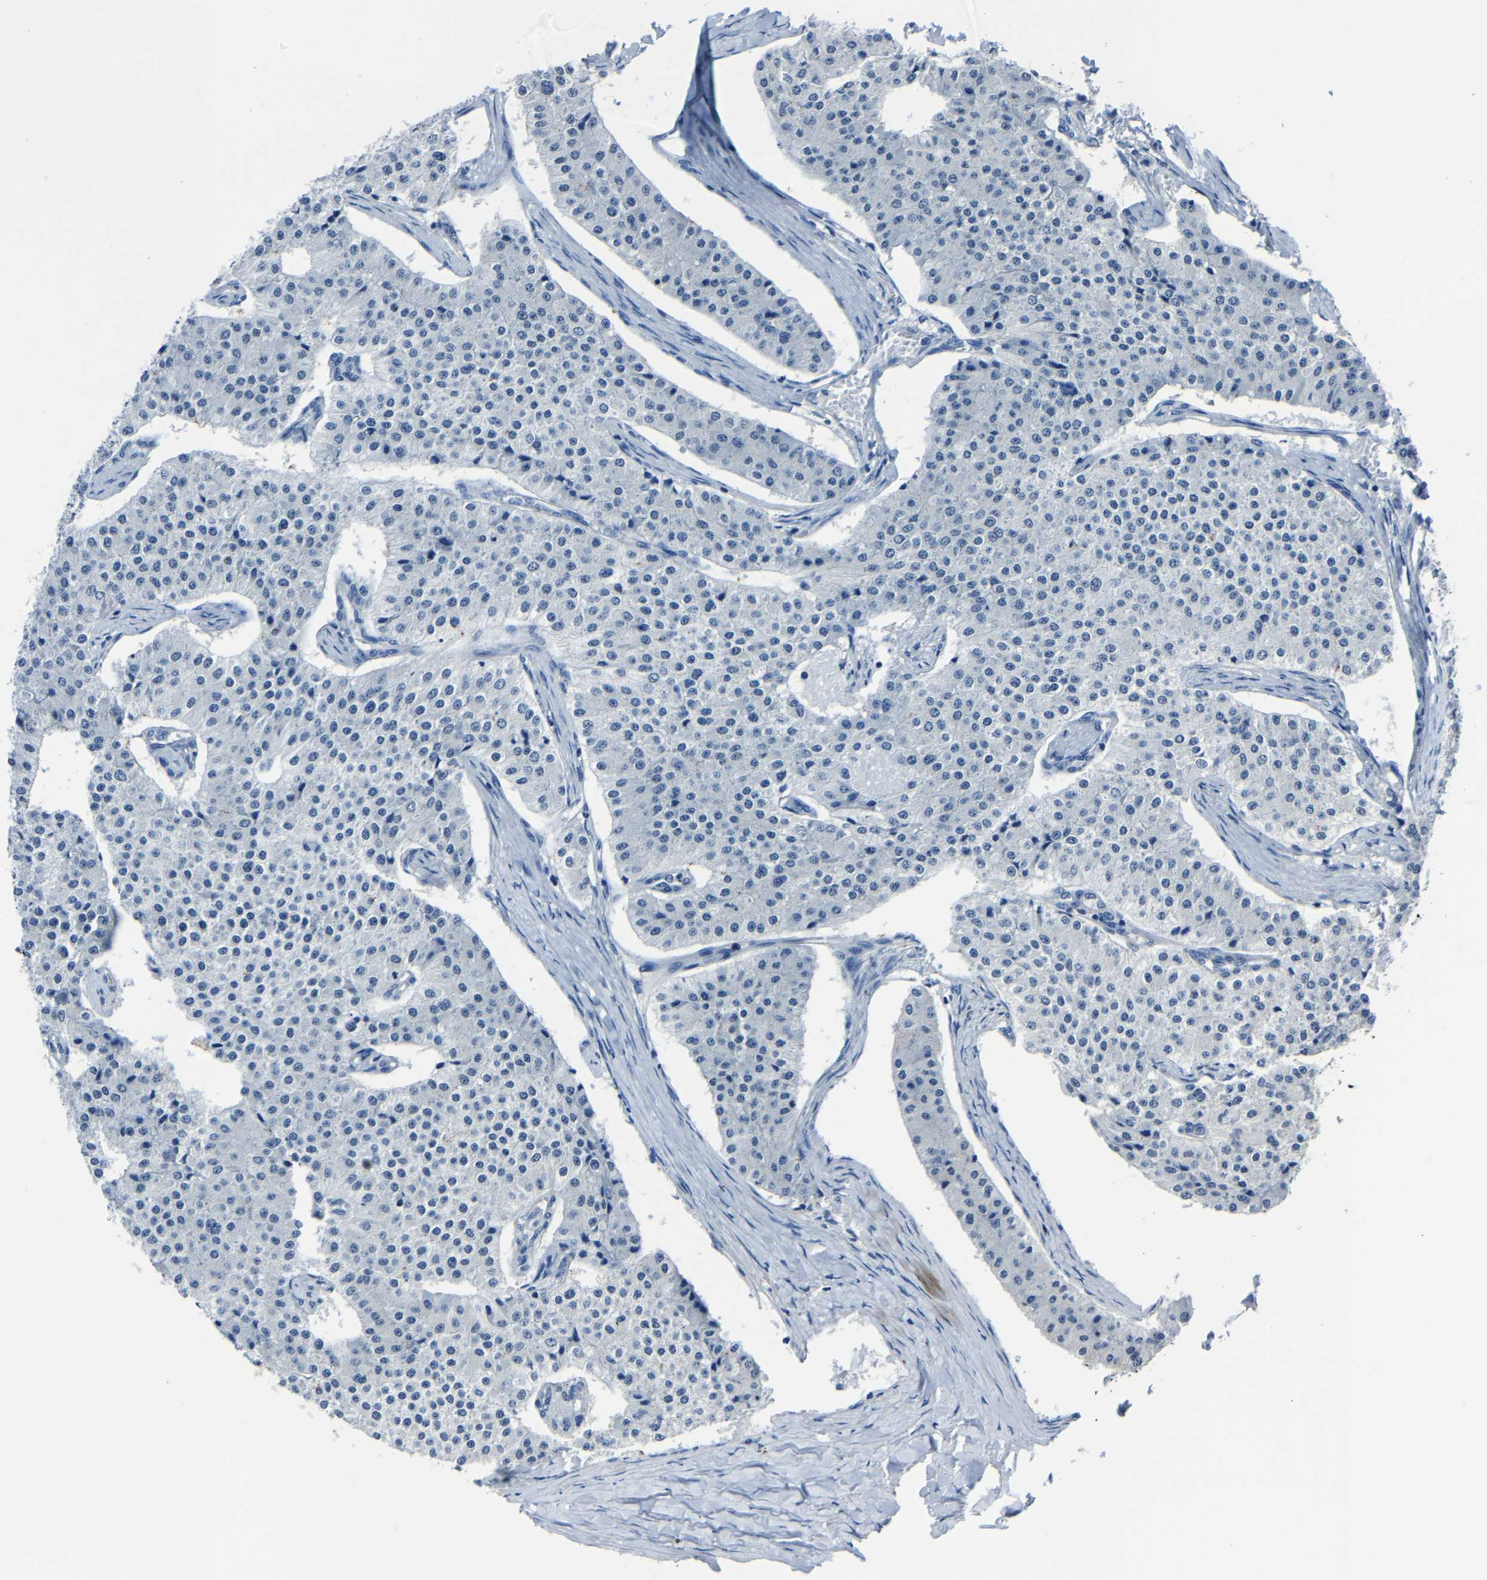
{"staining": {"intensity": "negative", "quantity": "none", "location": "none"}, "tissue": "carcinoid", "cell_type": "Tumor cells", "image_type": "cancer", "snomed": [{"axis": "morphology", "description": "Carcinoid, malignant, NOS"}, {"axis": "topography", "description": "Colon"}], "caption": "This image is of carcinoid stained with immunohistochemistry (IHC) to label a protein in brown with the nuclei are counter-stained blue. There is no positivity in tumor cells. Nuclei are stained in blue.", "gene": "STRBP", "patient": {"sex": "female", "age": 52}}